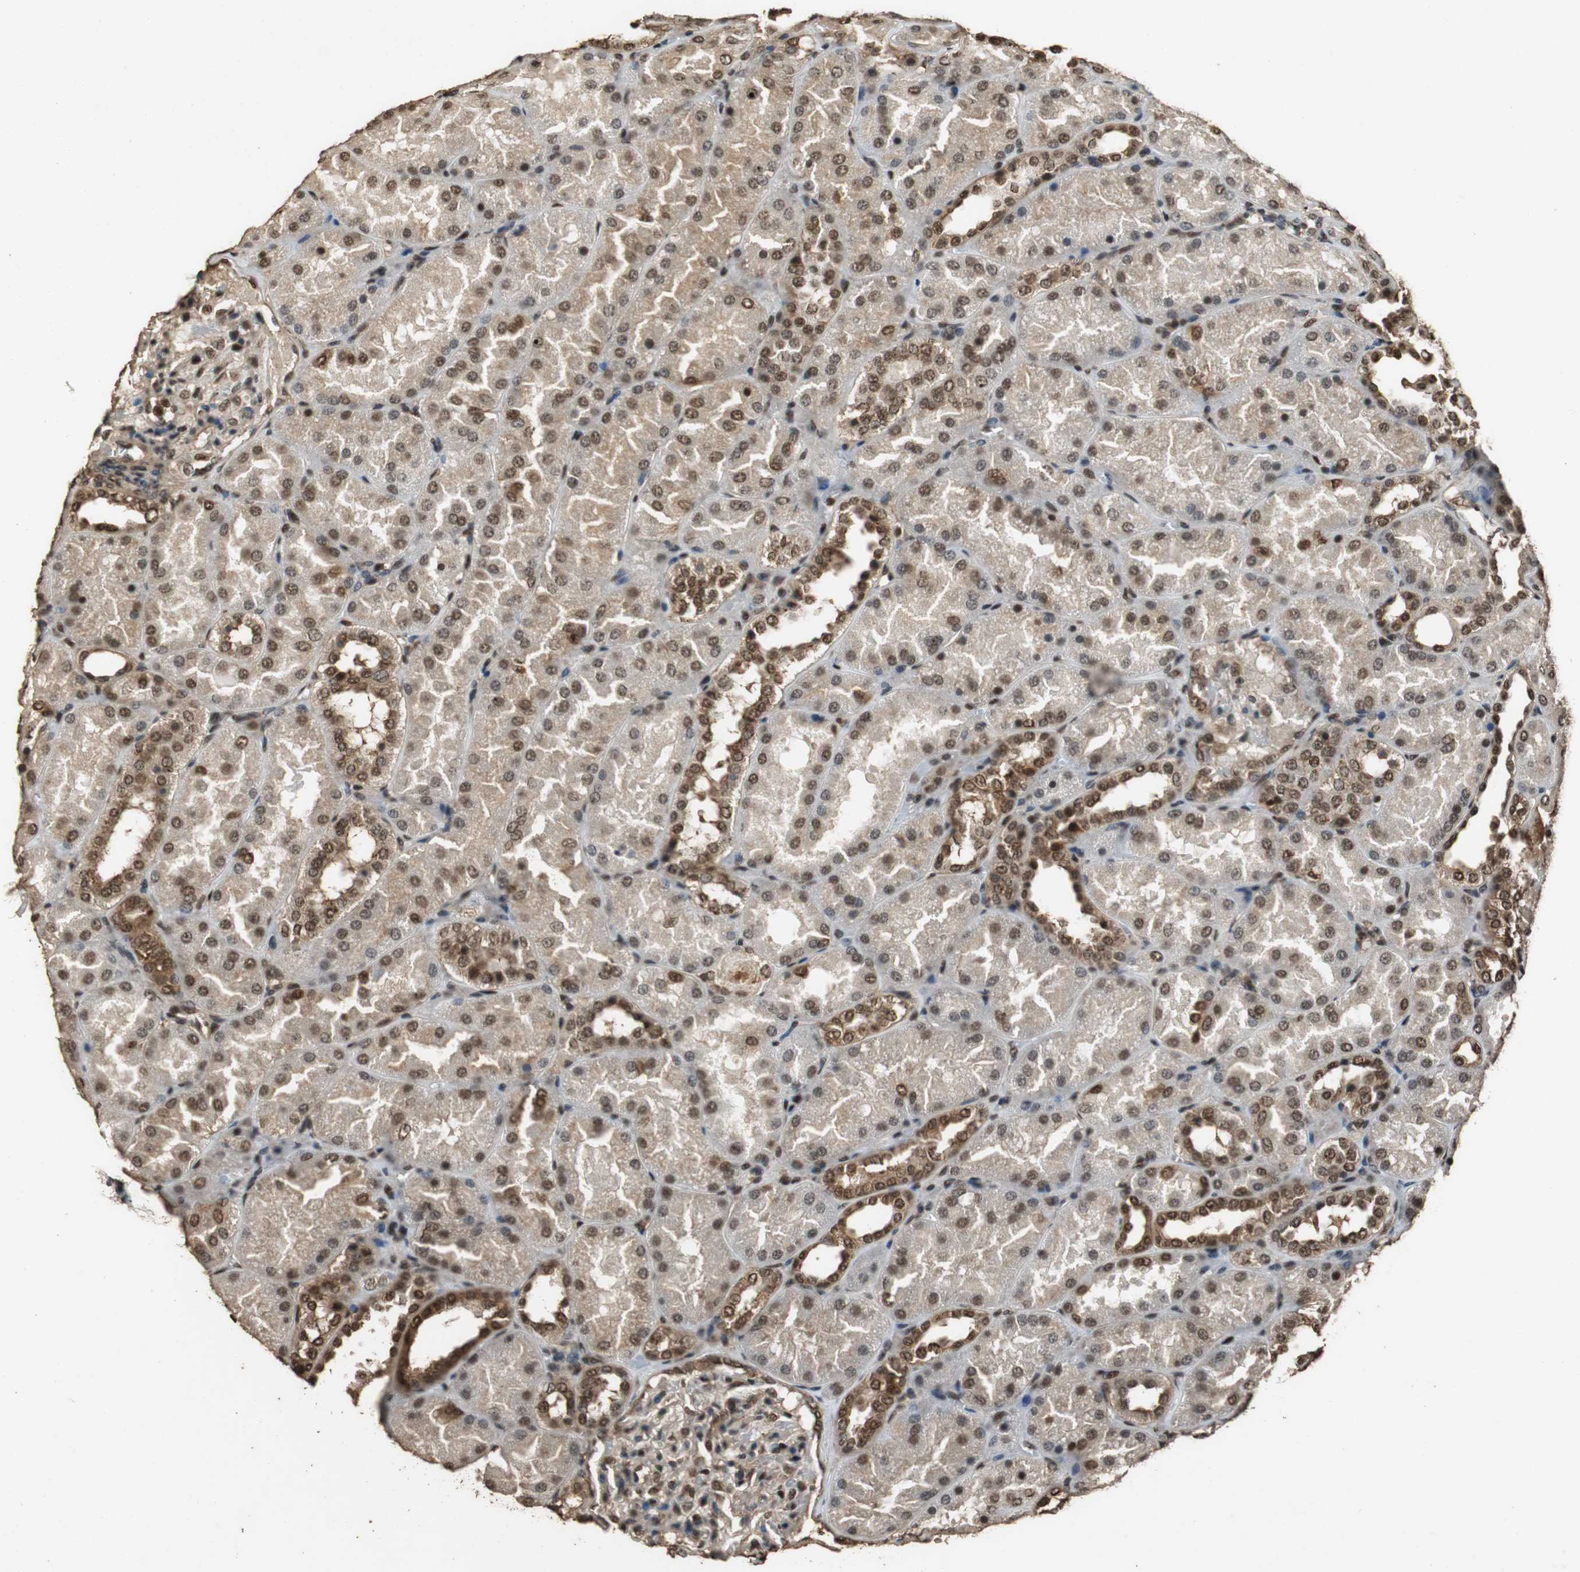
{"staining": {"intensity": "strong", "quantity": "25%-75%", "location": "nuclear"}, "tissue": "kidney", "cell_type": "Cells in glomeruli", "image_type": "normal", "snomed": [{"axis": "morphology", "description": "Normal tissue, NOS"}, {"axis": "topography", "description": "Kidney"}], "caption": "Immunohistochemistry histopathology image of normal human kidney stained for a protein (brown), which exhibits high levels of strong nuclear staining in about 25%-75% of cells in glomeruli.", "gene": "ZNF18", "patient": {"sex": "male", "age": 28}}